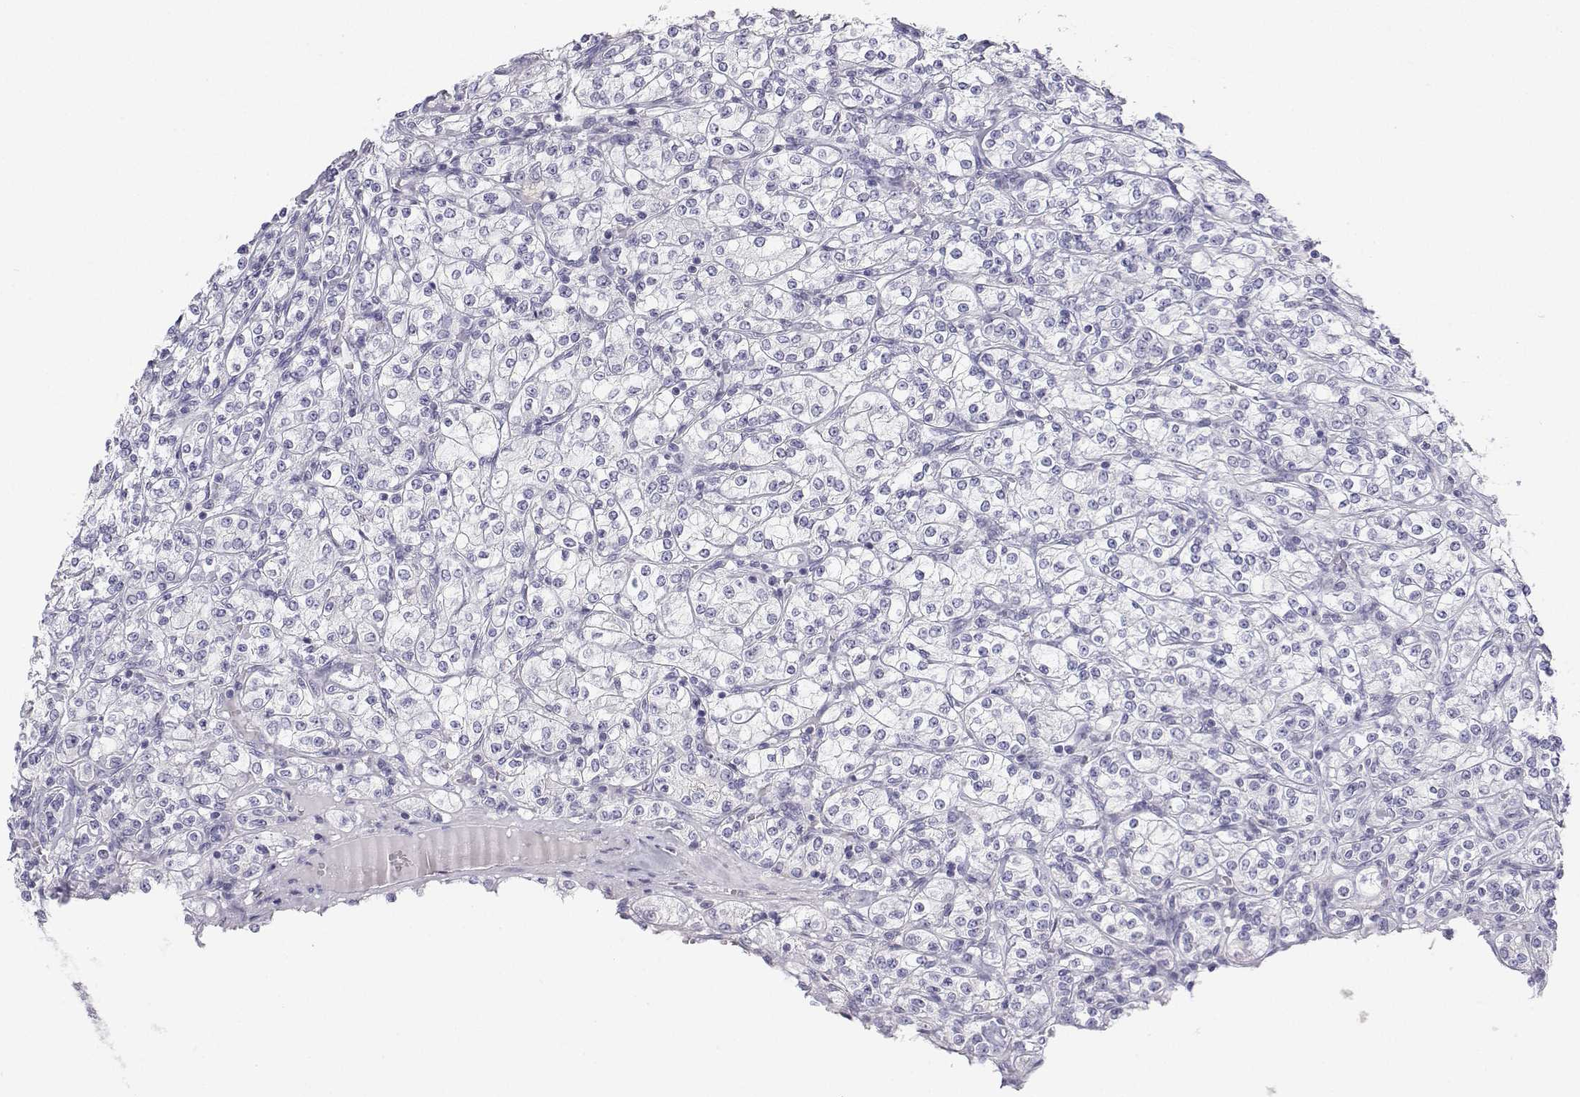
{"staining": {"intensity": "negative", "quantity": "none", "location": "none"}, "tissue": "renal cancer", "cell_type": "Tumor cells", "image_type": "cancer", "snomed": [{"axis": "morphology", "description": "Adenocarcinoma, NOS"}, {"axis": "topography", "description": "Kidney"}], "caption": "IHC photomicrograph of neoplastic tissue: adenocarcinoma (renal) stained with DAB (3,3'-diaminobenzidine) exhibits no significant protein positivity in tumor cells.", "gene": "TTN", "patient": {"sex": "male", "age": 77}}